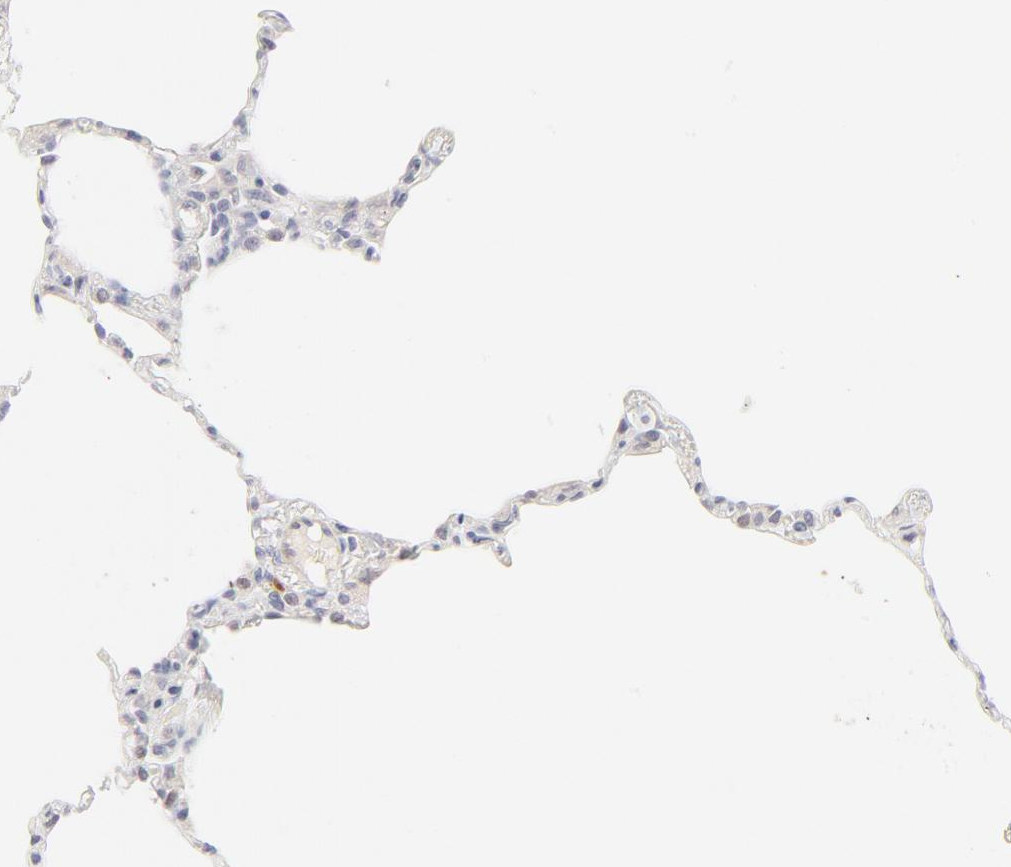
{"staining": {"intensity": "moderate", "quantity": "<25%", "location": "nuclear"}, "tissue": "lung", "cell_type": "Alveolar cells", "image_type": "normal", "snomed": [{"axis": "morphology", "description": "Normal tissue, NOS"}, {"axis": "topography", "description": "Lung"}], "caption": "The immunohistochemical stain labels moderate nuclear staining in alveolar cells of benign lung.", "gene": "ELF3", "patient": {"sex": "female", "age": 49}}